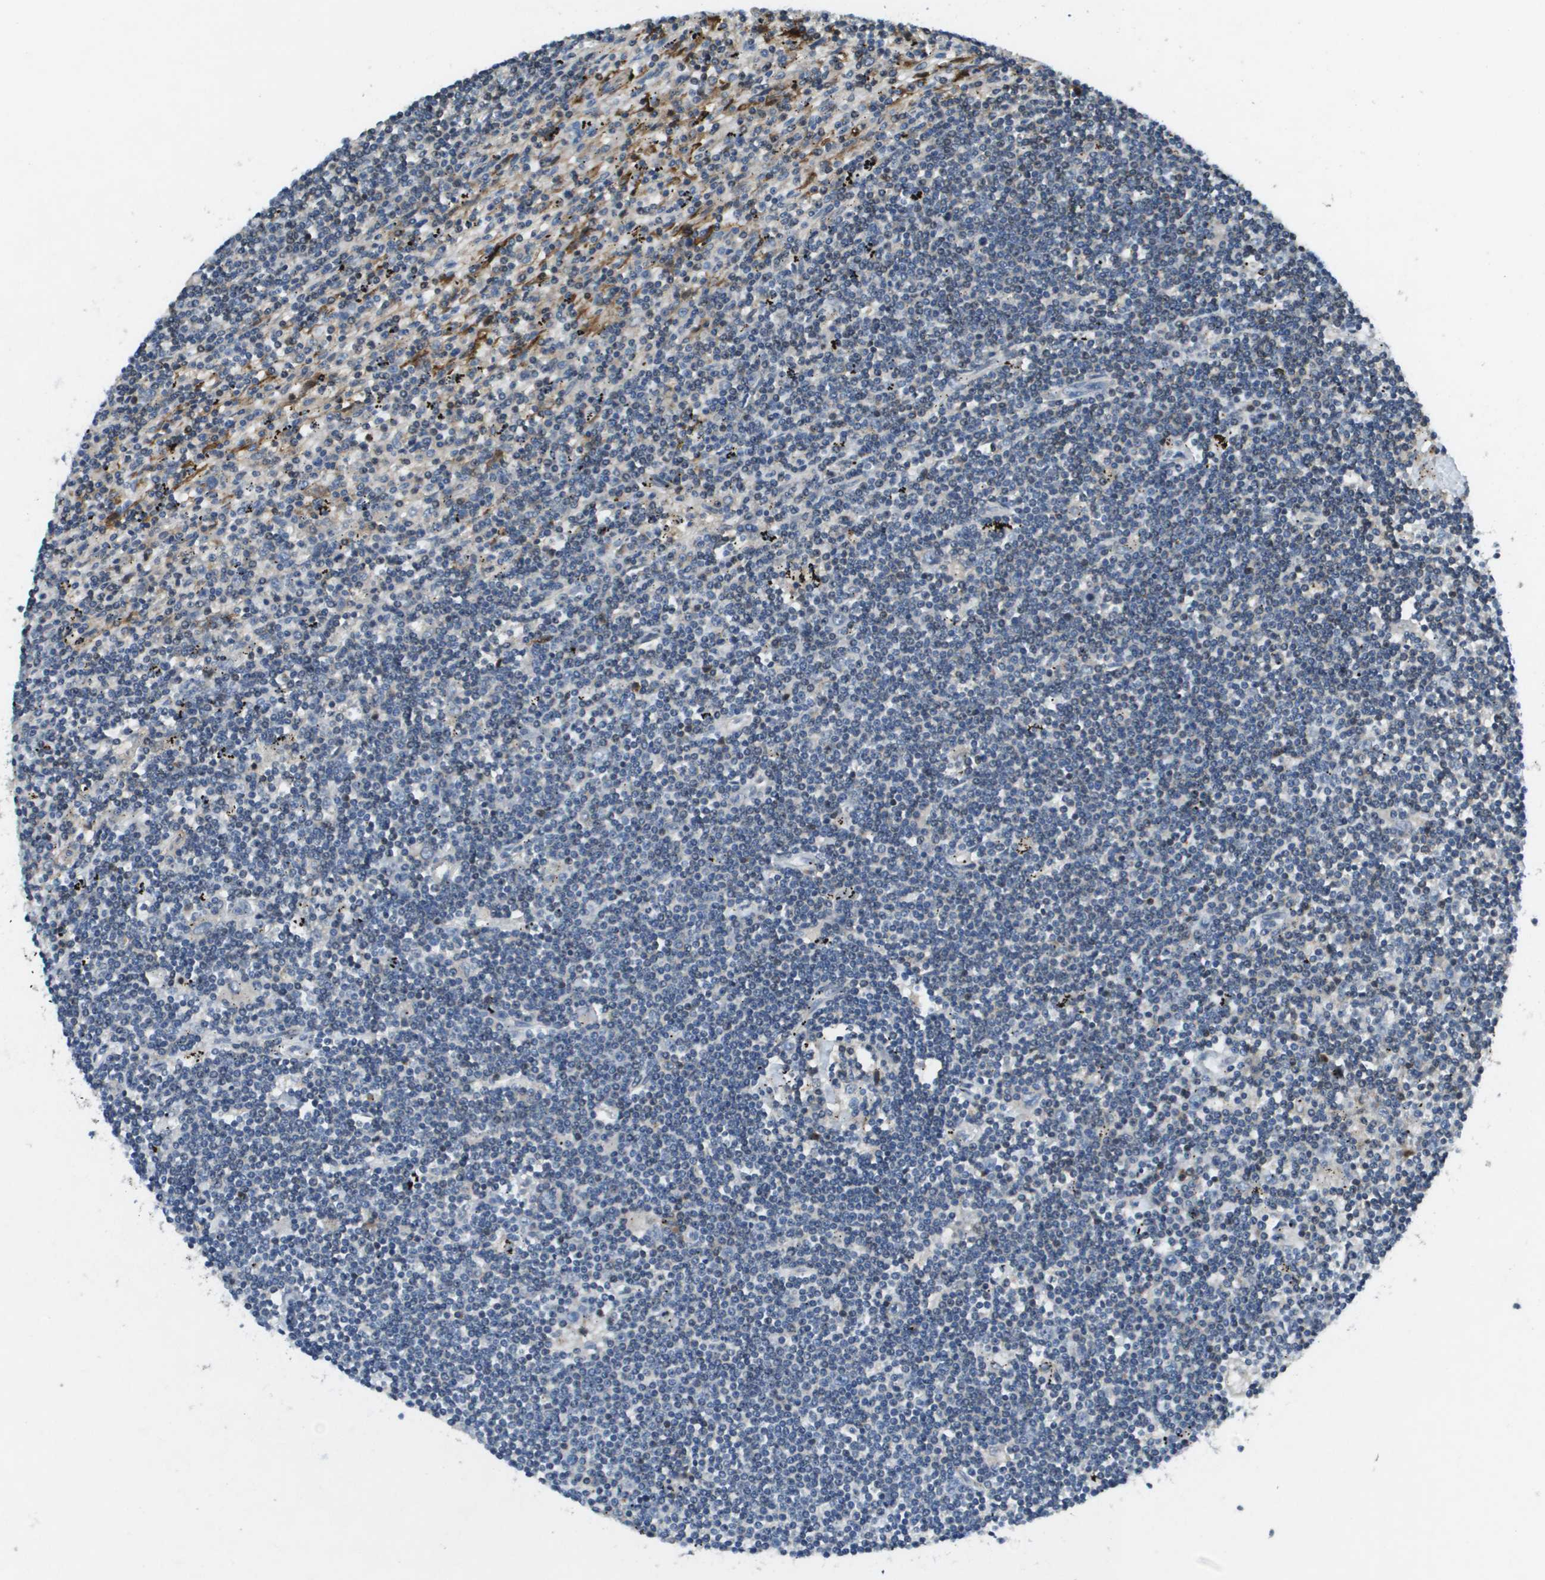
{"staining": {"intensity": "negative", "quantity": "none", "location": "none"}, "tissue": "lymphoma", "cell_type": "Tumor cells", "image_type": "cancer", "snomed": [{"axis": "morphology", "description": "Malignant lymphoma, non-Hodgkin's type, Low grade"}, {"axis": "topography", "description": "Spleen"}], "caption": "Low-grade malignant lymphoma, non-Hodgkin's type was stained to show a protein in brown. There is no significant expression in tumor cells. (DAB immunohistochemistry (IHC) with hematoxylin counter stain).", "gene": "SCN4B", "patient": {"sex": "male", "age": 76}}